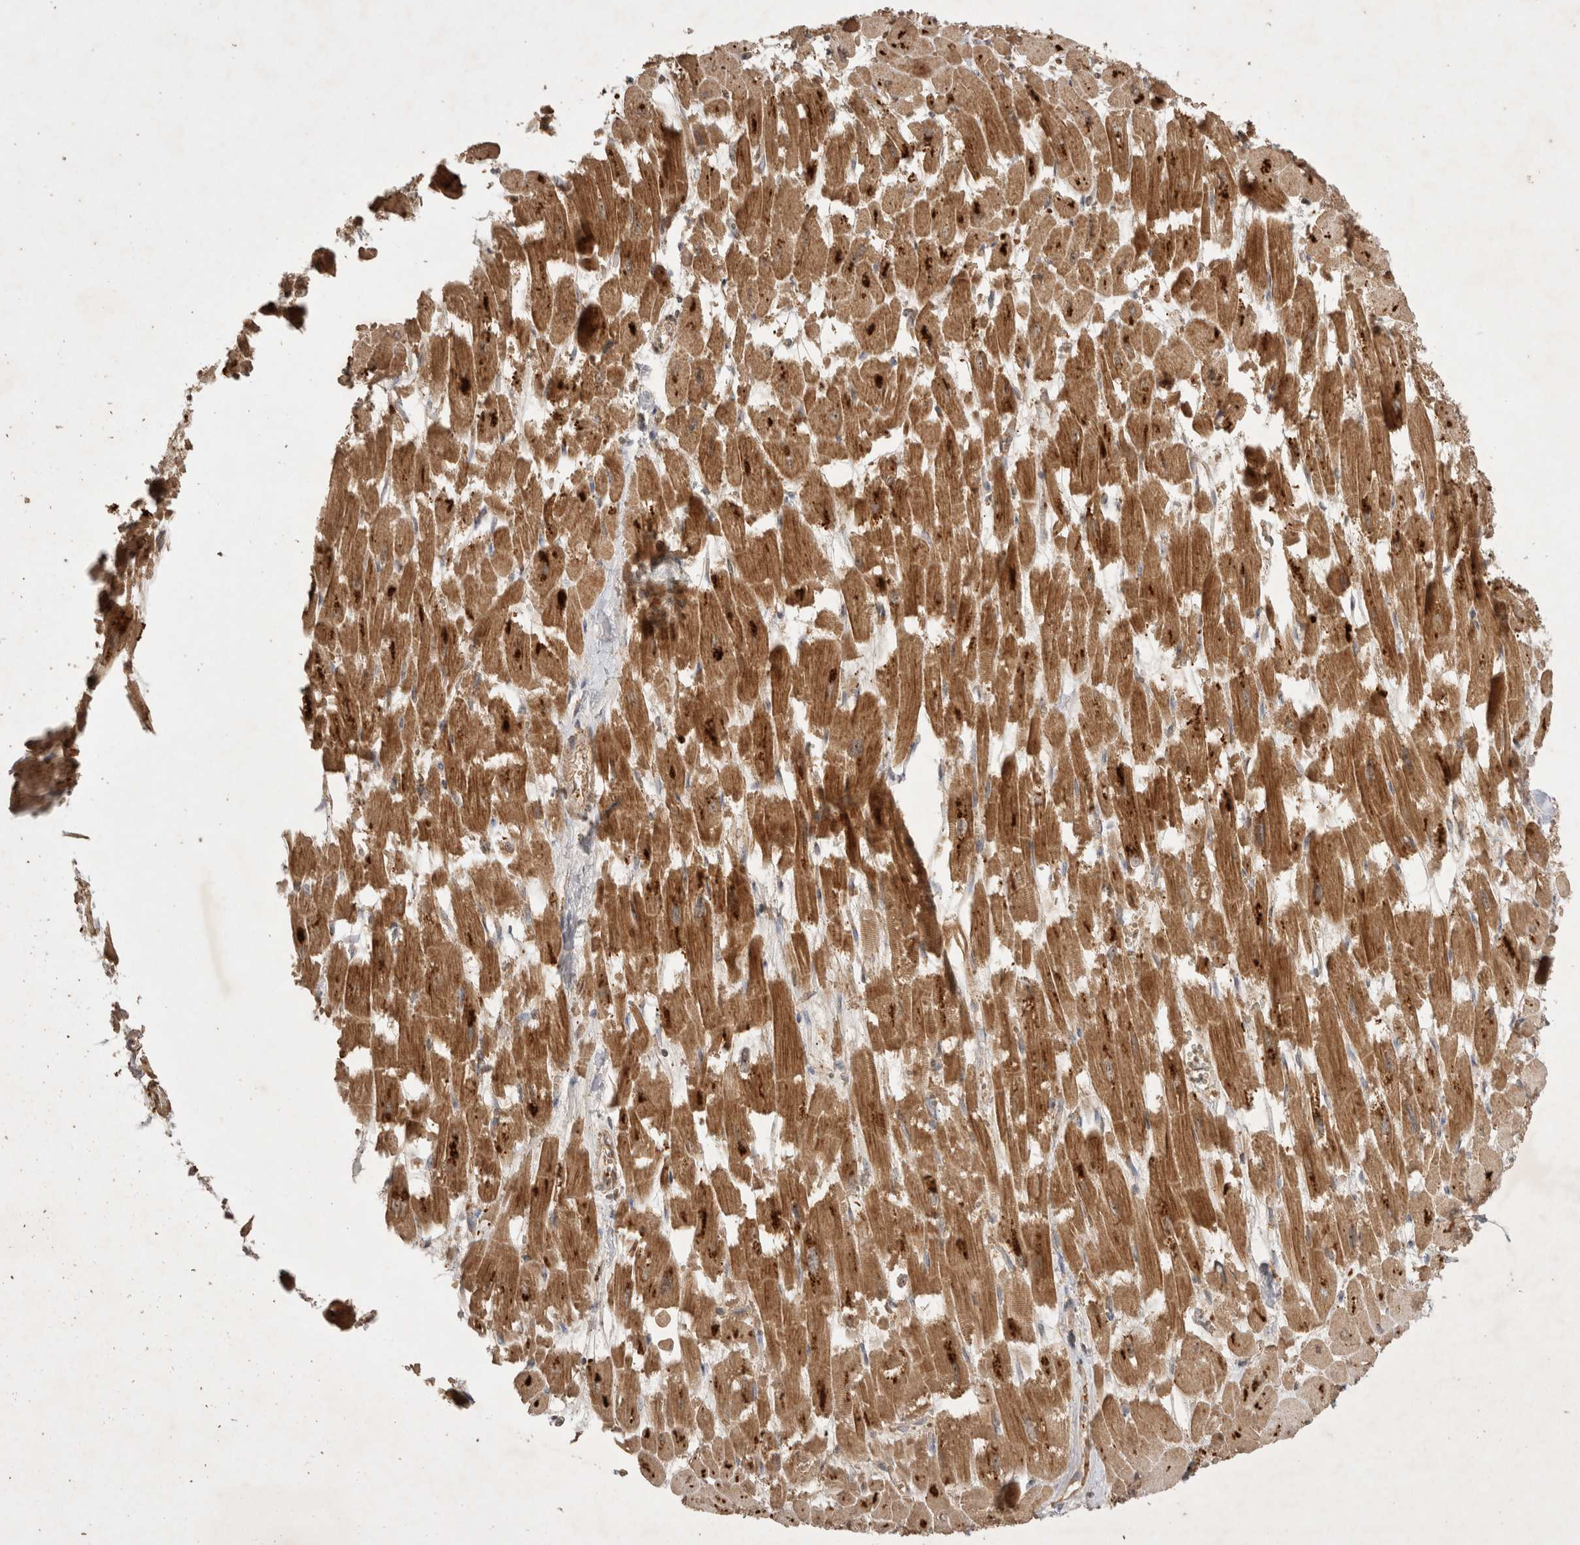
{"staining": {"intensity": "strong", "quantity": ">75%", "location": "cytoplasmic/membranous"}, "tissue": "heart muscle", "cell_type": "Cardiomyocytes", "image_type": "normal", "snomed": [{"axis": "morphology", "description": "Normal tissue, NOS"}, {"axis": "topography", "description": "Heart"}], "caption": "The histopathology image exhibits immunohistochemical staining of normal heart muscle. There is strong cytoplasmic/membranous staining is appreciated in about >75% of cardiomyocytes. (brown staining indicates protein expression, while blue staining denotes nuclei).", "gene": "FAM221A", "patient": {"sex": "male", "age": 54}}